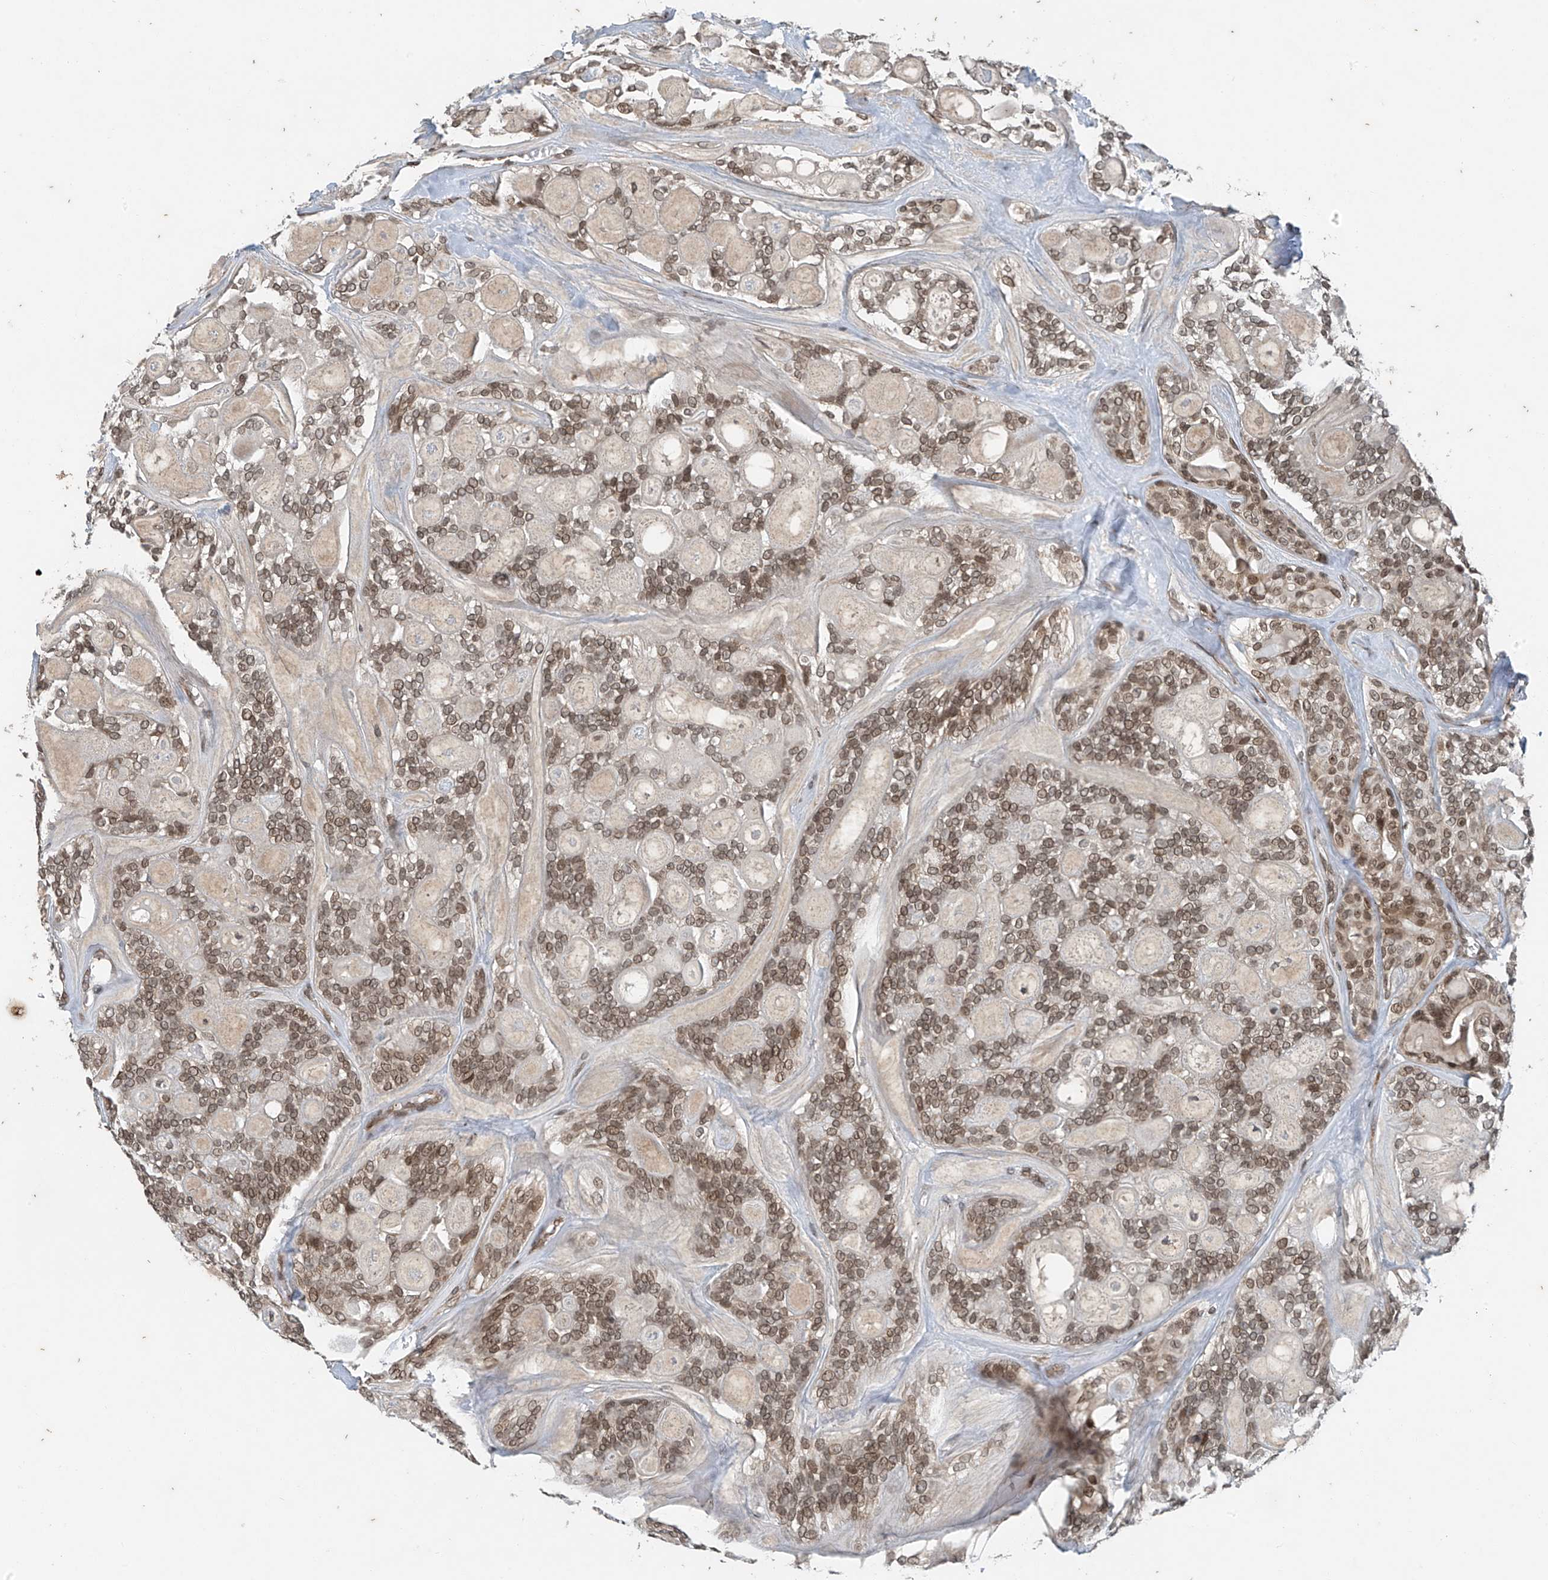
{"staining": {"intensity": "moderate", "quantity": ">75%", "location": "nuclear"}, "tissue": "head and neck cancer", "cell_type": "Tumor cells", "image_type": "cancer", "snomed": [{"axis": "morphology", "description": "Adenocarcinoma, NOS"}, {"axis": "topography", "description": "Head-Neck"}], "caption": "Moderate nuclear expression for a protein is identified in about >75% of tumor cells of head and neck adenocarcinoma using immunohistochemistry.", "gene": "TAF8", "patient": {"sex": "male", "age": 66}}